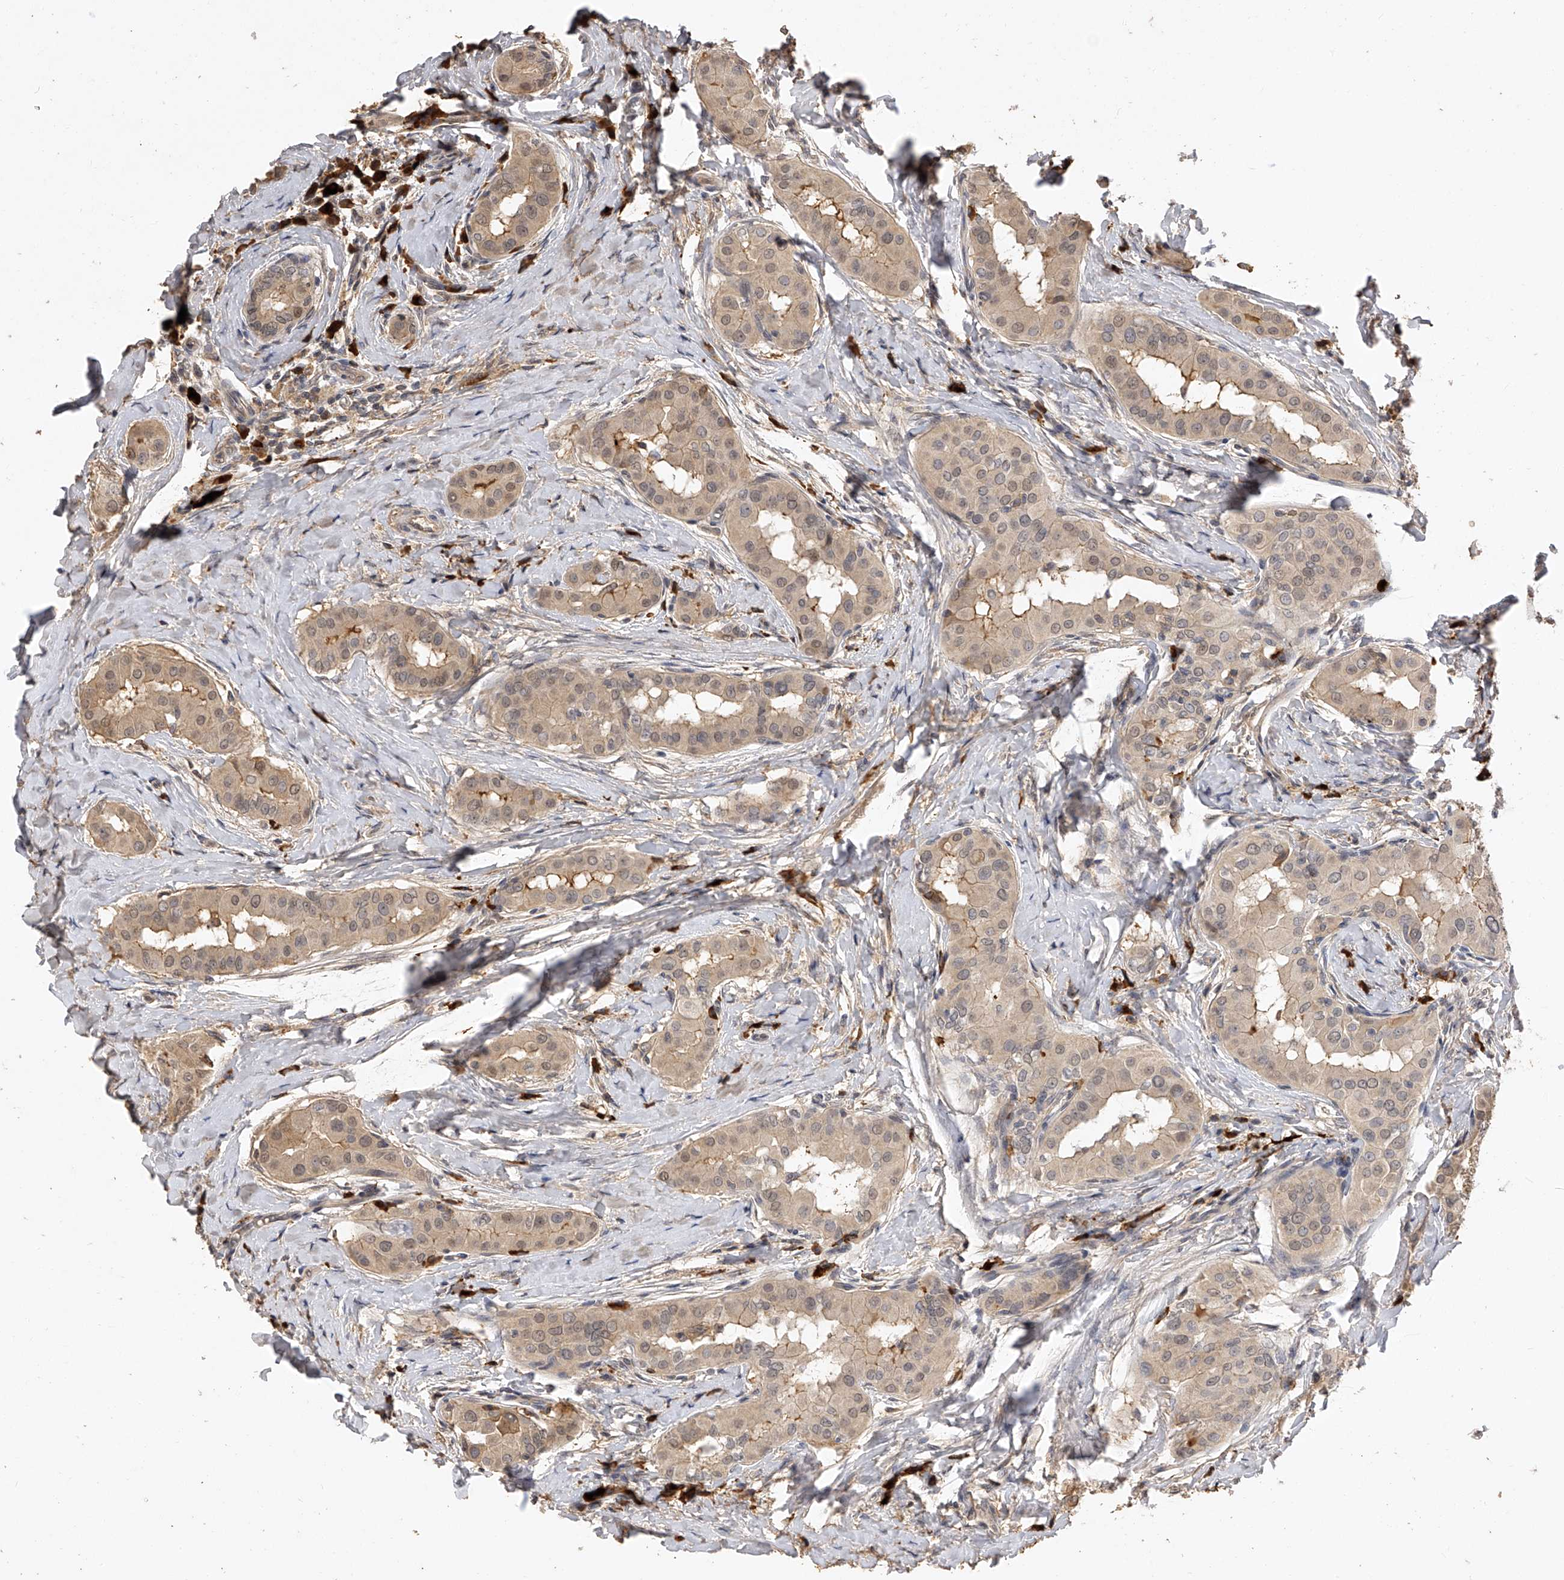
{"staining": {"intensity": "weak", "quantity": ">75%", "location": "cytoplasmic/membranous,nuclear"}, "tissue": "thyroid cancer", "cell_type": "Tumor cells", "image_type": "cancer", "snomed": [{"axis": "morphology", "description": "Papillary adenocarcinoma, NOS"}, {"axis": "topography", "description": "Thyroid gland"}], "caption": "Brown immunohistochemical staining in human thyroid cancer (papillary adenocarcinoma) reveals weak cytoplasmic/membranous and nuclear staining in about >75% of tumor cells.", "gene": "CFAP410", "patient": {"sex": "male", "age": 33}}